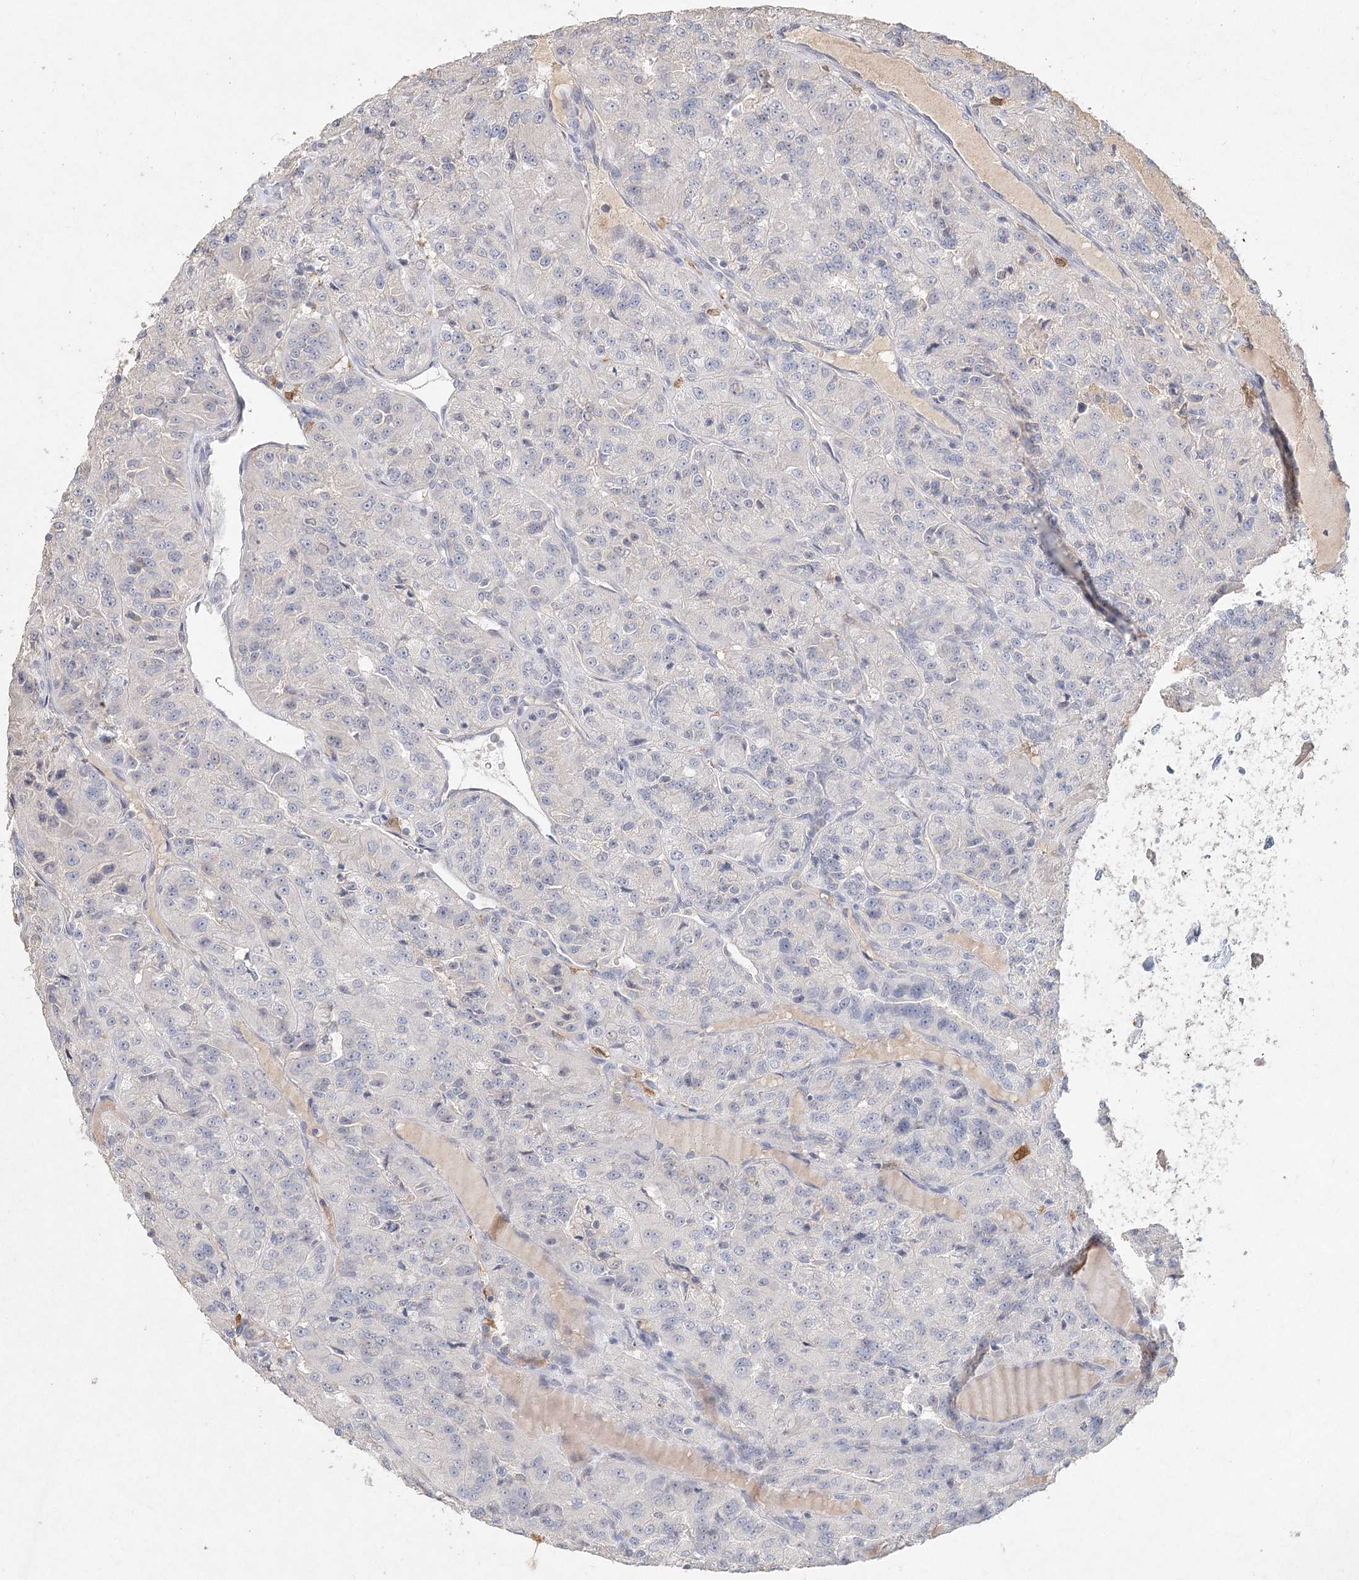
{"staining": {"intensity": "negative", "quantity": "none", "location": "none"}, "tissue": "renal cancer", "cell_type": "Tumor cells", "image_type": "cancer", "snomed": [{"axis": "morphology", "description": "Adenocarcinoma, NOS"}, {"axis": "topography", "description": "Kidney"}], "caption": "High power microscopy histopathology image of an immunohistochemistry histopathology image of adenocarcinoma (renal), revealing no significant expression in tumor cells.", "gene": "ARSI", "patient": {"sex": "female", "age": 63}}